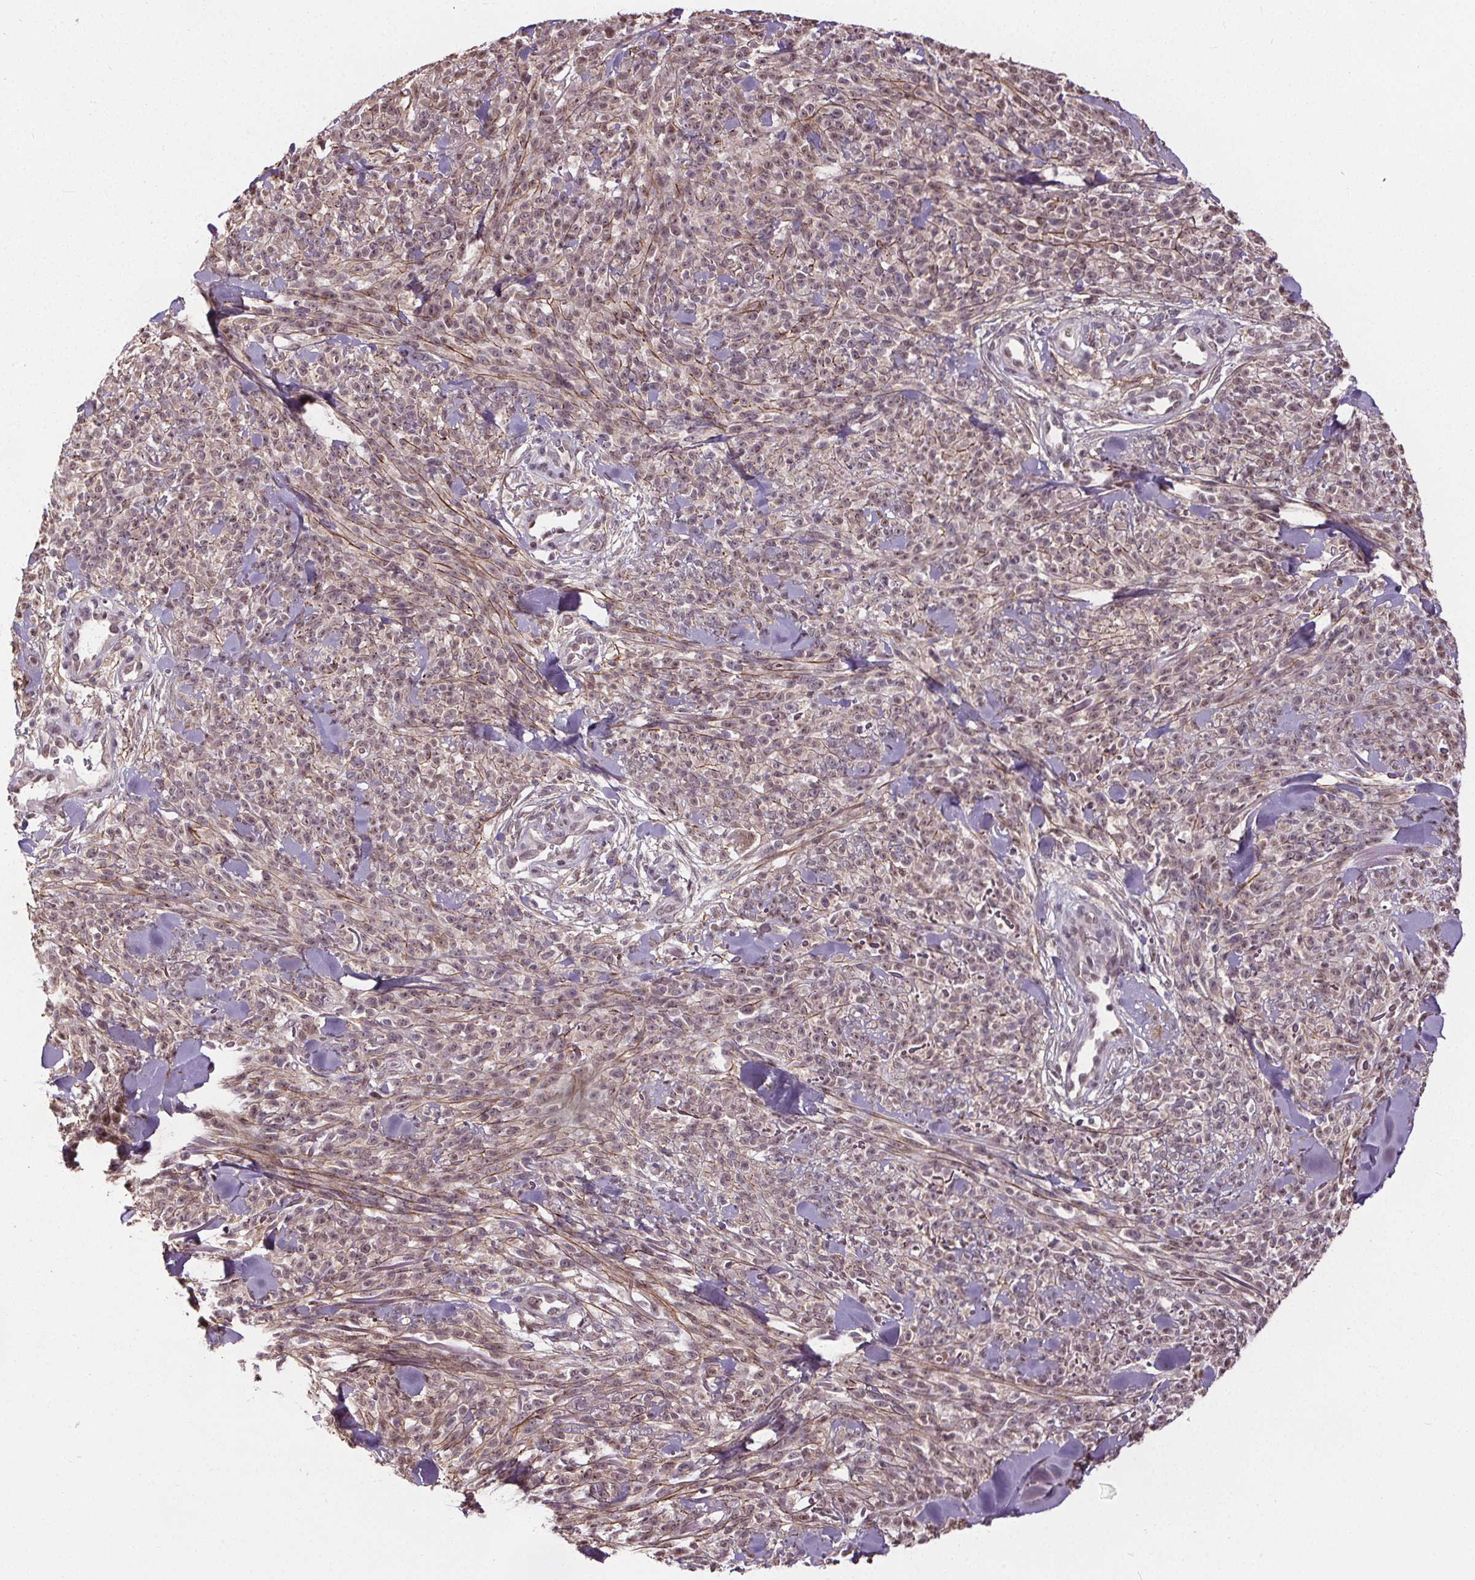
{"staining": {"intensity": "moderate", "quantity": ">75%", "location": "nuclear"}, "tissue": "melanoma", "cell_type": "Tumor cells", "image_type": "cancer", "snomed": [{"axis": "morphology", "description": "Malignant melanoma, NOS"}, {"axis": "topography", "description": "Skin"}, {"axis": "topography", "description": "Skin of trunk"}], "caption": "Protein analysis of melanoma tissue exhibits moderate nuclear positivity in approximately >75% of tumor cells.", "gene": "KIAA0232", "patient": {"sex": "male", "age": 74}}